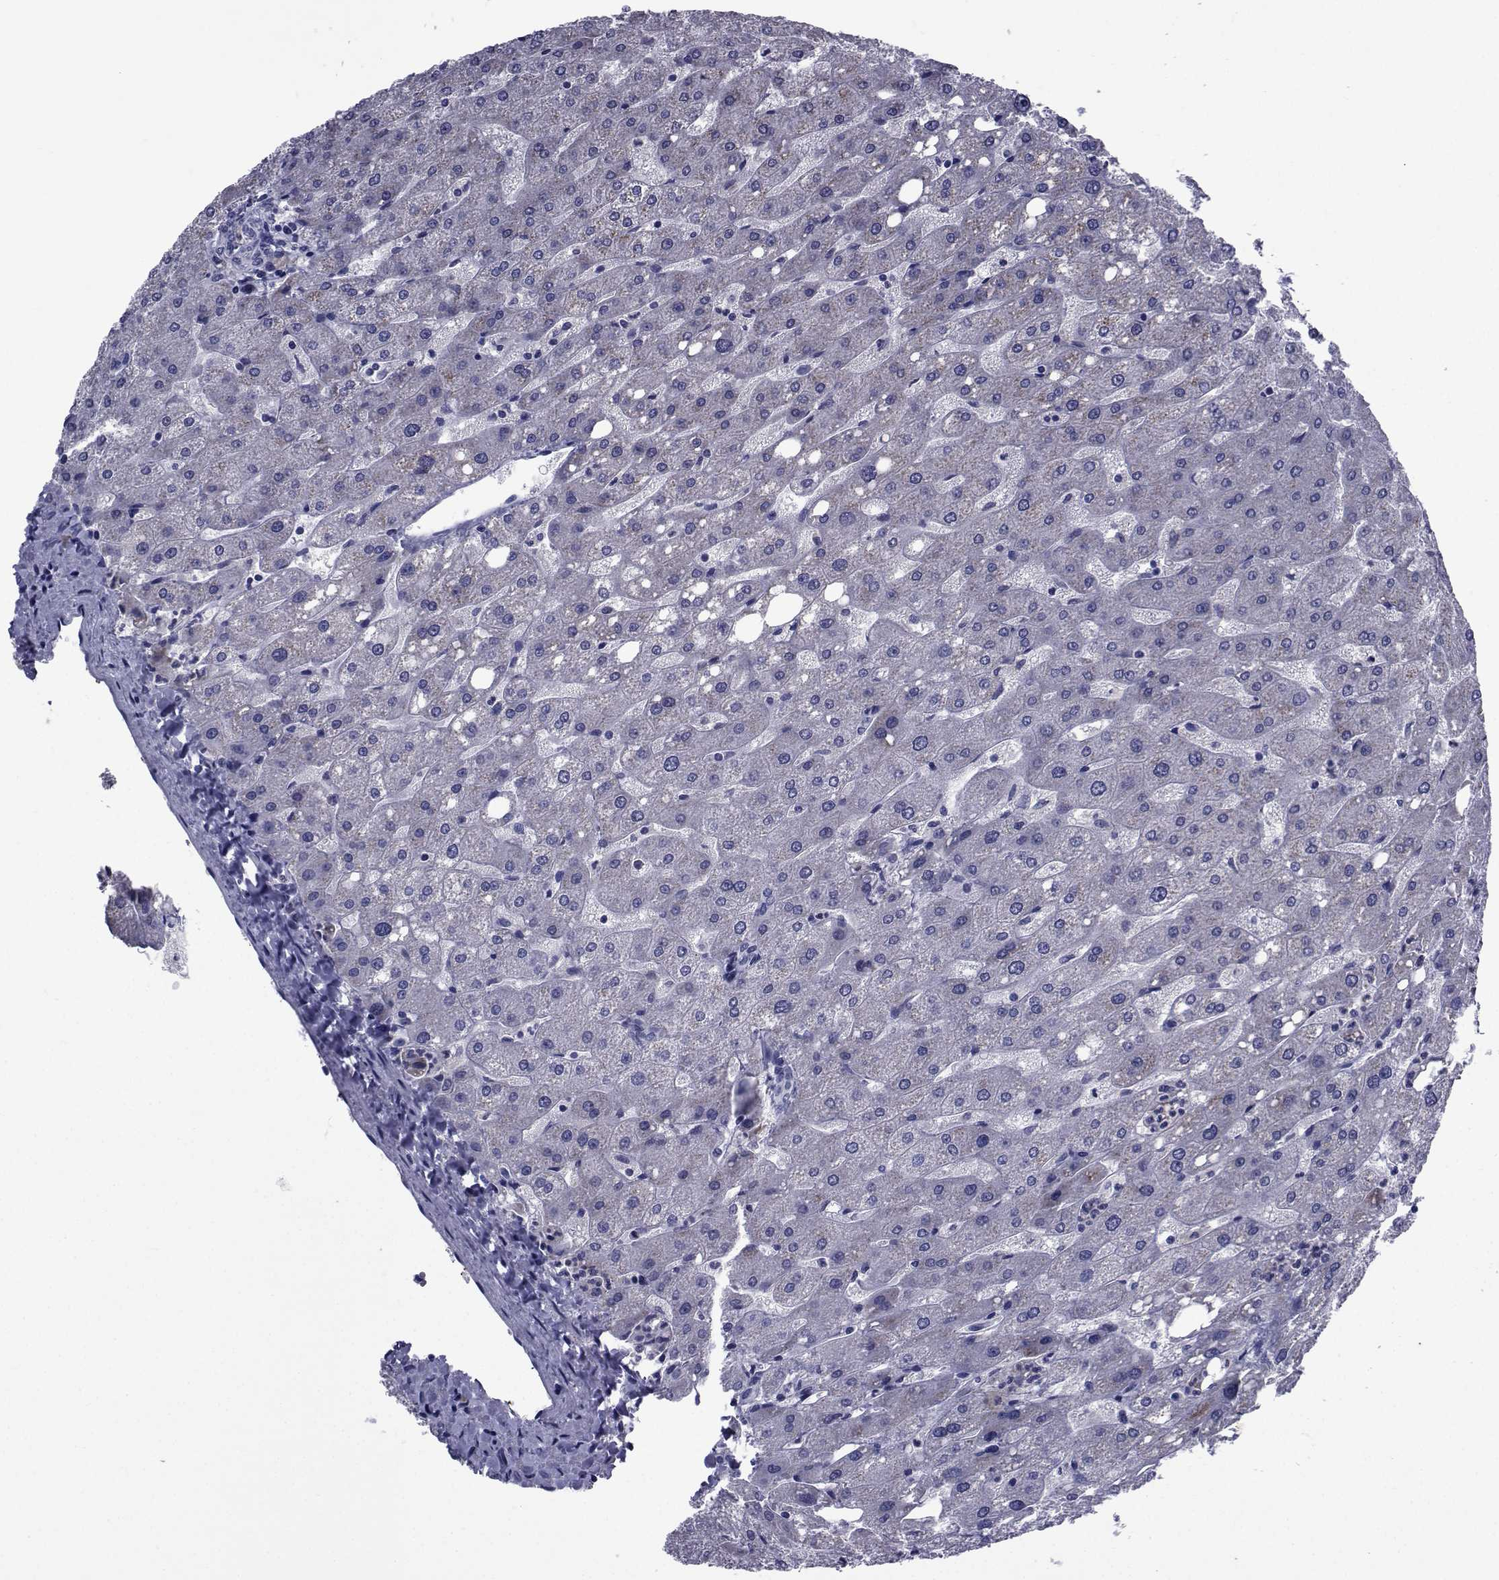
{"staining": {"intensity": "negative", "quantity": "none", "location": "none"}, "tissue": "liver", "cell_type": "Cholangiocytes", "image_type": "normal", "snomed": [{"axis": "morphology", "description": "Normal tissue, NOS"}, {"axis": "topography", "description": "Liver"}], "caption": "Liver was stained to show a protein in brown. There is no significant staining in cholangiocytes.", "gene": "SEMA5B", "patient": {"sex": "male", "age": 67}}